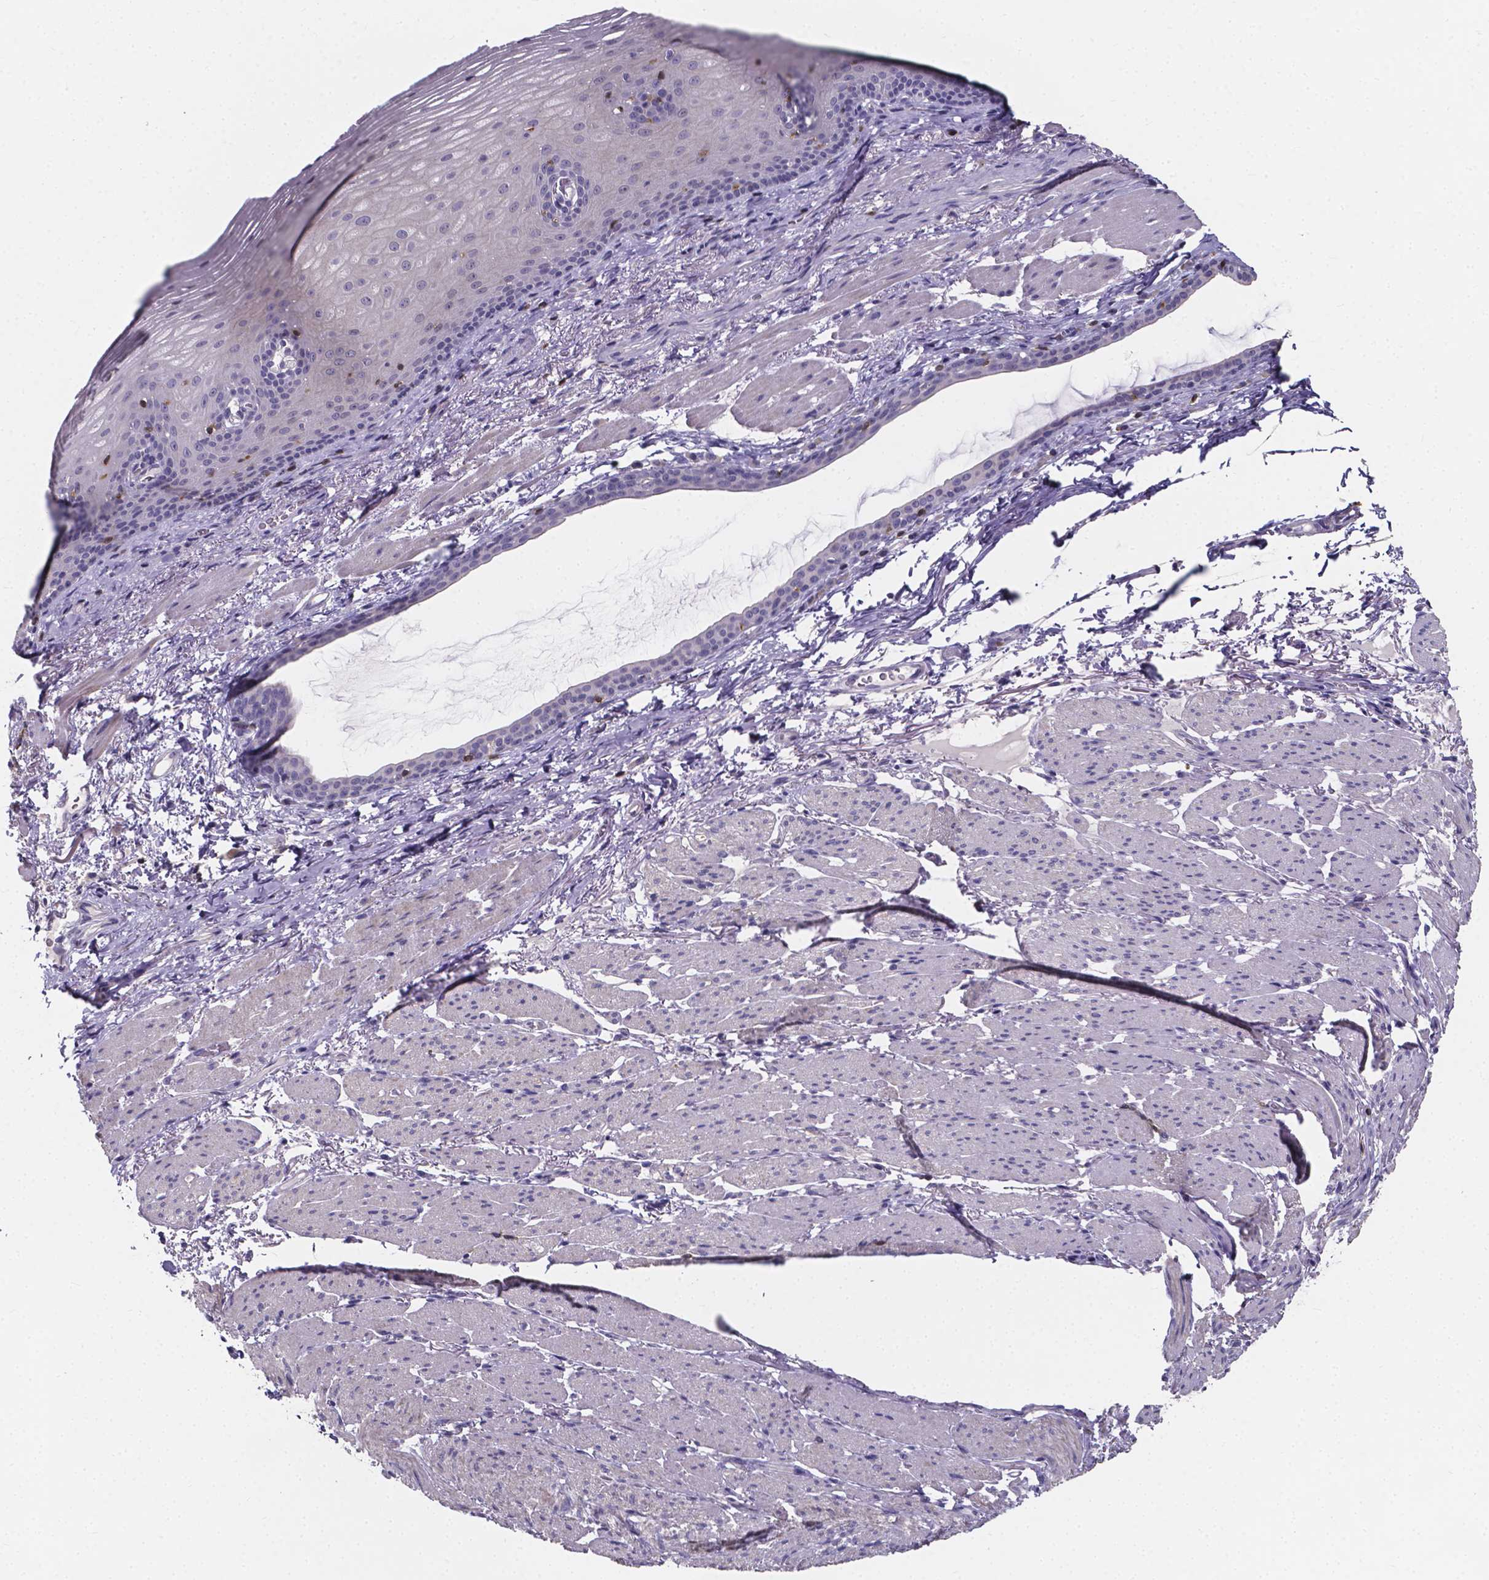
{"staining": {"intensity": "negative", "quantity": "none", "location": "none"}, "tissue": "esophagus", "cell_type": "Squamous epithelial cells", "image_type": "normal", "snomed": [{"axis": "morphology", "description": "Normal tissue, NOS"}, {"axis": "topography", "description": "Esophagus"}], "caption": "Immunohistochemistry of benign human esophagus exhibits no positivity in squamous epithelial cells.", "gene": "THEMIS", "patient": {"sex": "male", "age": 76}}